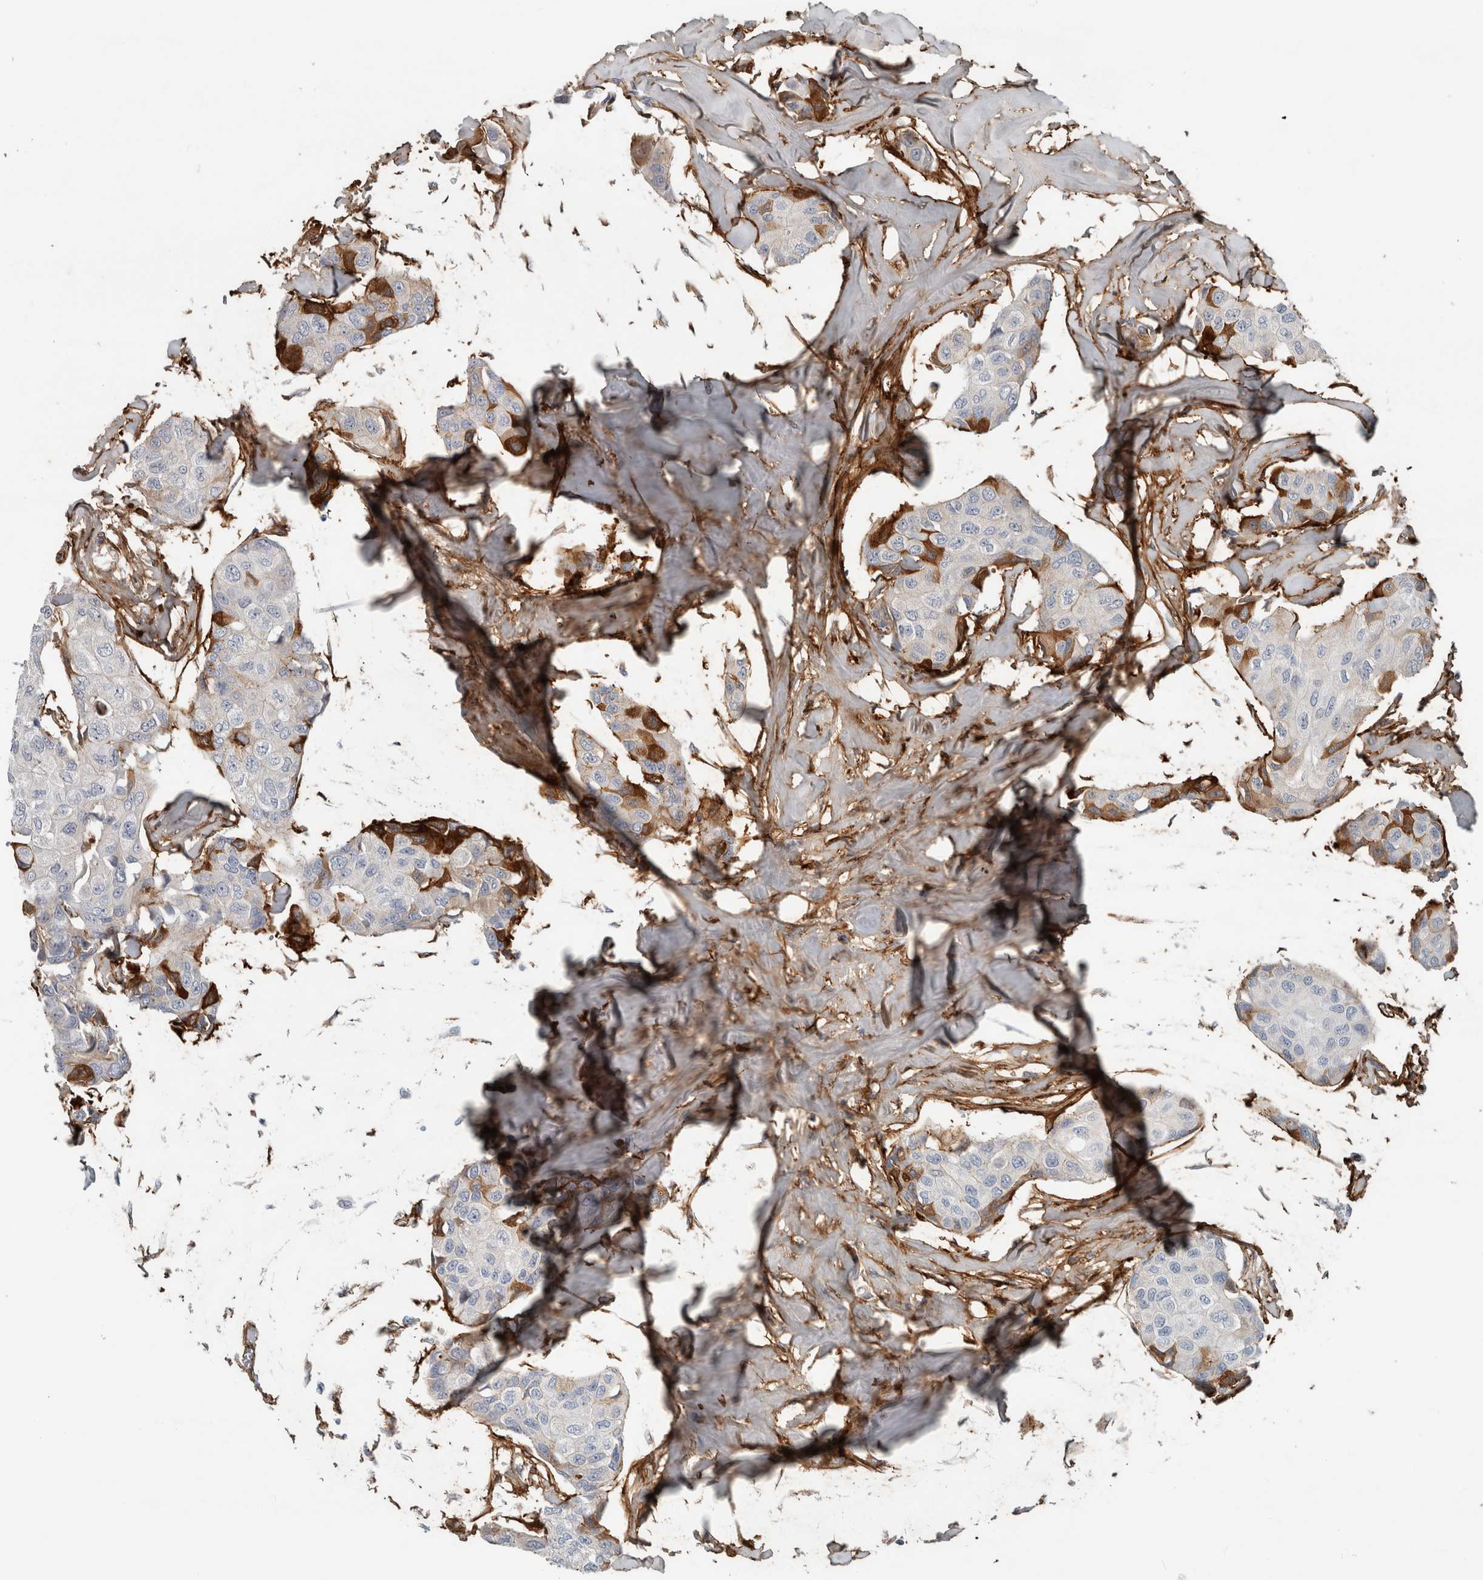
{"staining": {"intensity": "negative", "quantity": "none", "location": "none"}, "tissue": "breast cancer", "cell_type": "Tumor cells", "image_type": "cancer", "snomed": [{"axis": "morphology", "description": "Duct carcinoma"}, {"axis": "topography", "description": "Breast"}], "caption": "Tumor cells are negative for brown protein staining in invasive ductal carcinoma (breast). Brightfield microscopy of IHC stained with DAB (brown) and hematoxylin (blue), captured at high magnification.", "gene": "FN1", "patient": {"sex": "female", "age": 80}}